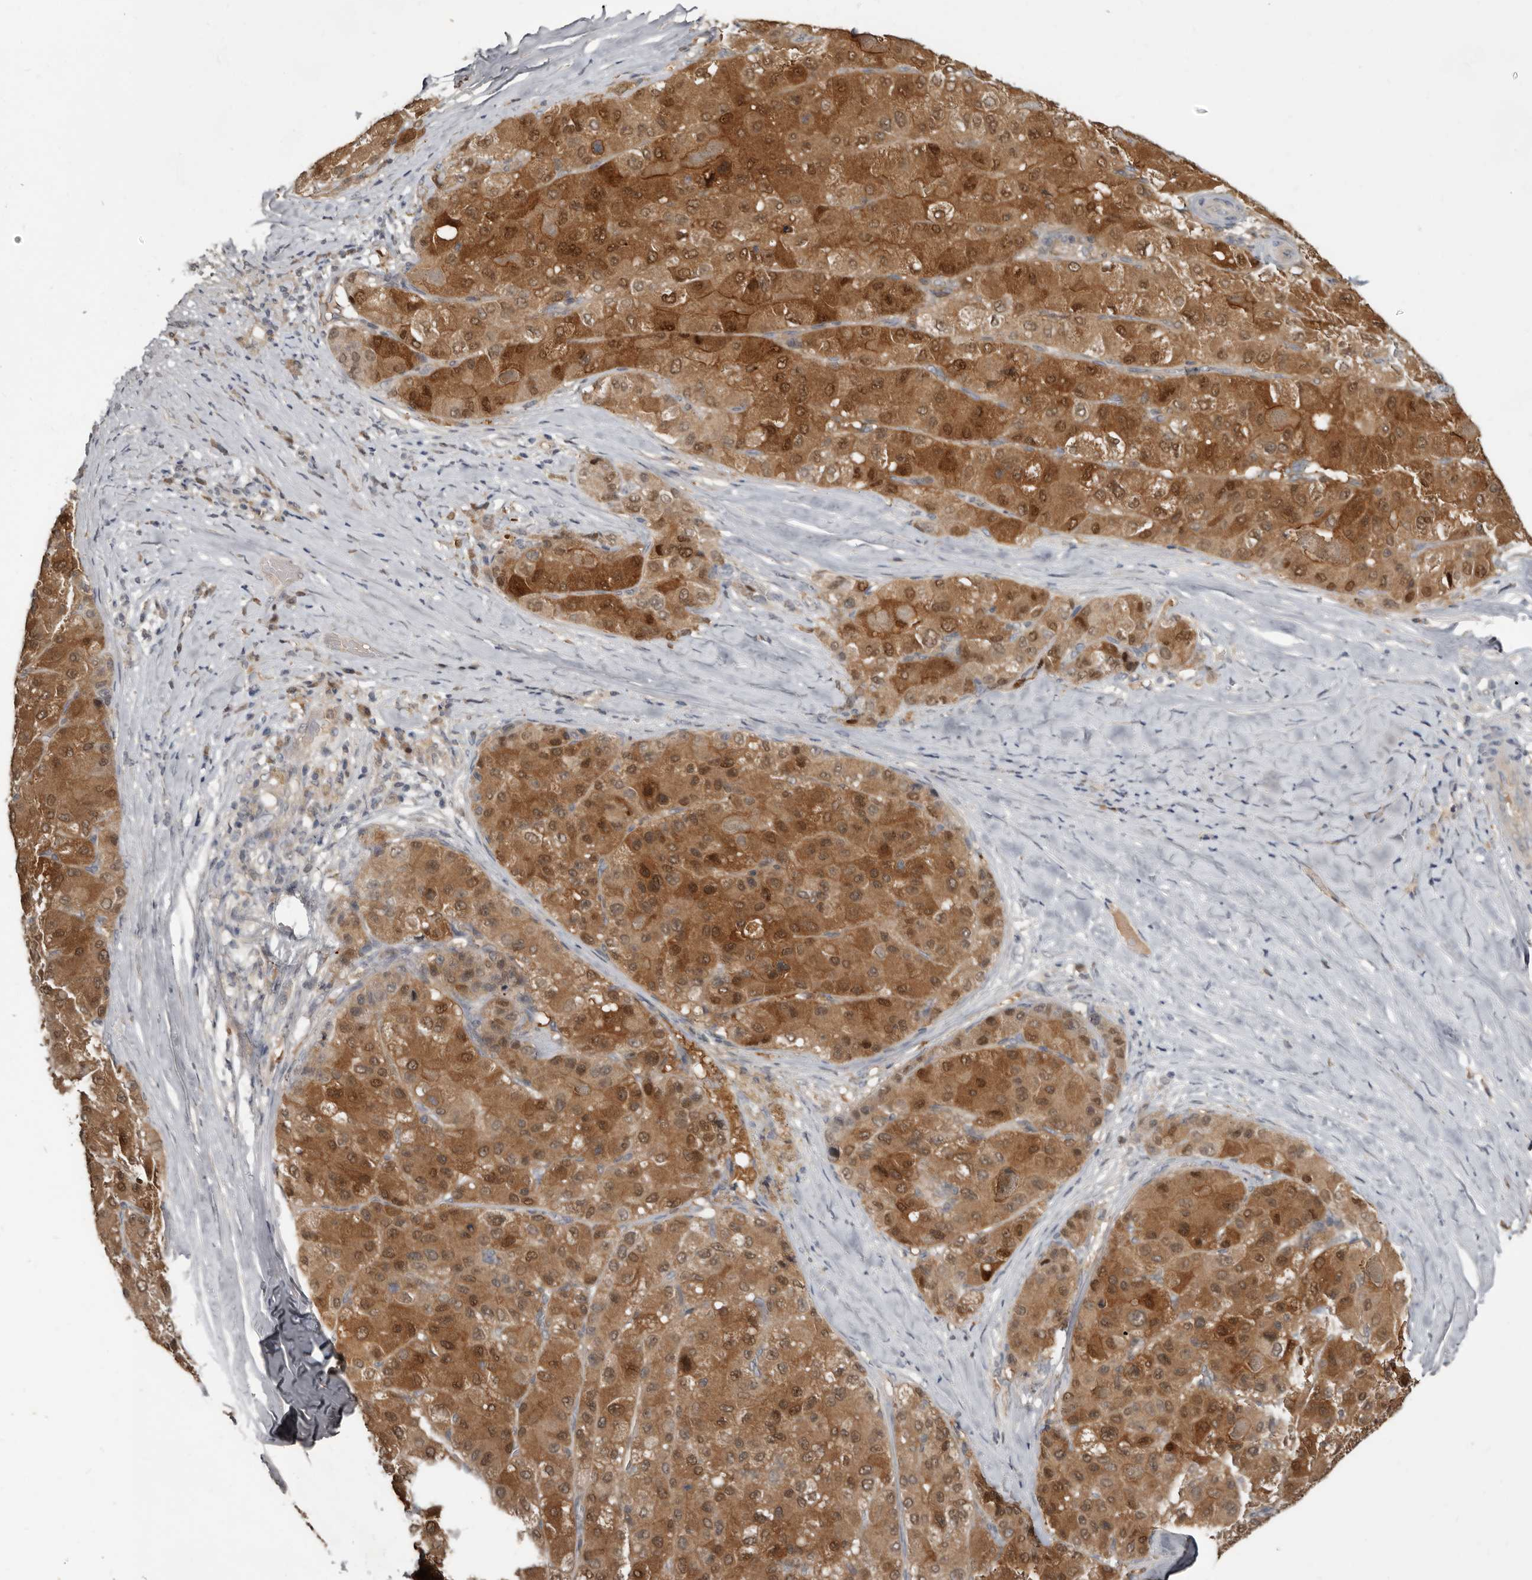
{"staining": {"intensity": "moderate", "quantity": ">75%", "location": "cytoplasmic/membranous,nuclear"}, "tissue": "liver cancer", "cell_type": "Tumor cells", "image_type": "cancer", "snomed": [{"axis": "morphology", "description": "Carcinoma, Hepatocellular, NOS"}, {"axis": "topography", "description": "Liver"}], "caption": "This is an image of immunohistochemistry (IHC) staining of liver cancer, which shows moderate expression in the cytoplasmic/membranous and nuclear of tumor cells.", "gene": "RBKS", "patient": {"sex": "male", "age": 80}}